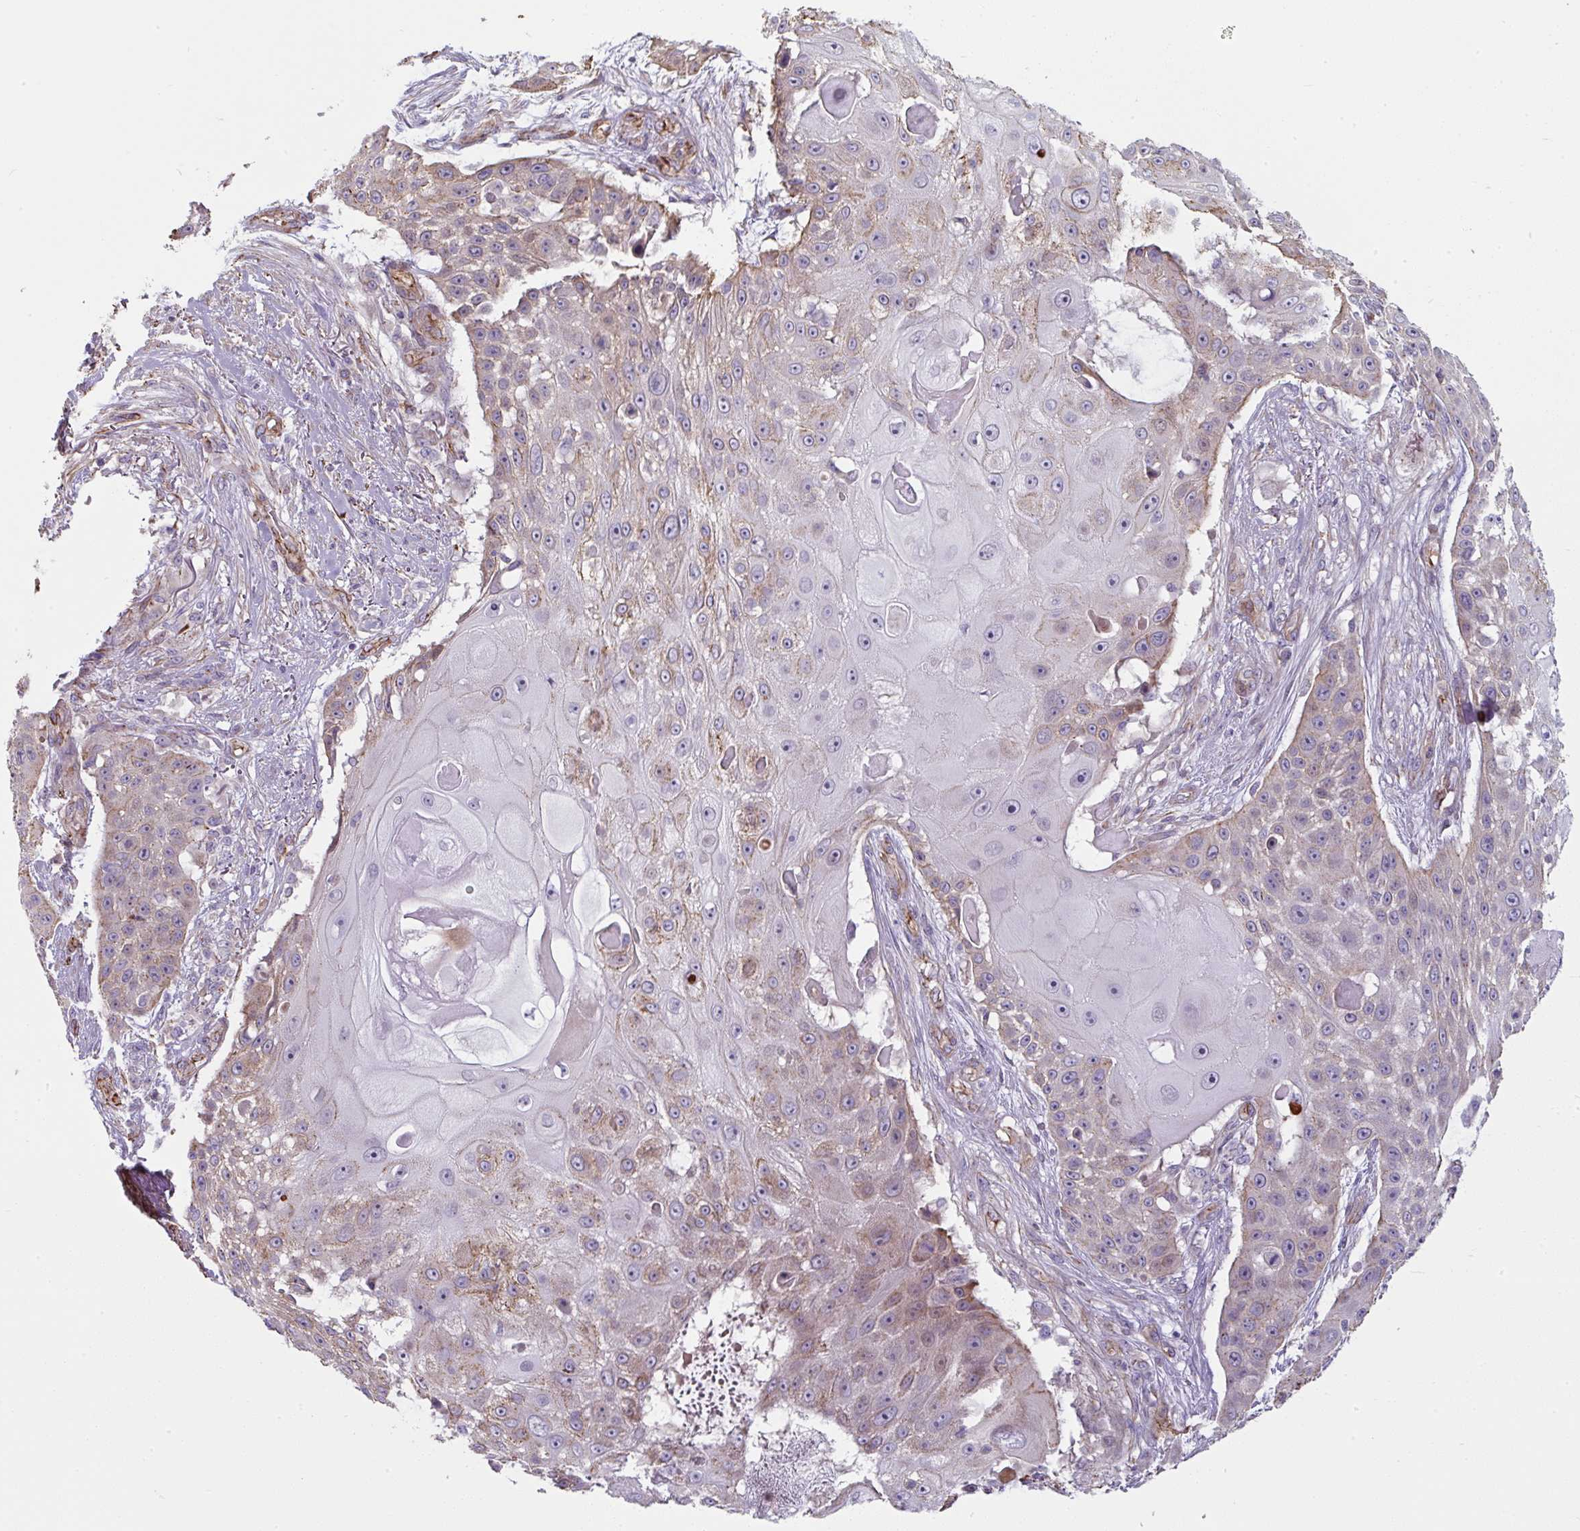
{"staining": {"intensity": "weak", "quantity": "25%-75%", "location": "cytoplasmic/membranous"}, "tissue": "skin cancer", "cell_type": "Tumor cells", "image_type": "cancer", "snomed": [{"axis": "morphology", "description": "Squamous cell carcinoma, NOS"}, {"axis": "topography", "description": "Skin"}], "caption": "Brown immunohistochemical staining in squamous cell carcinoma (skin) demonstrates weak cytoplasmic/membranous positivity in approximately 25%-75% of tumor cells.", "gene": "ANKUB1", "patient": {"sex": "female", "age": 86}}